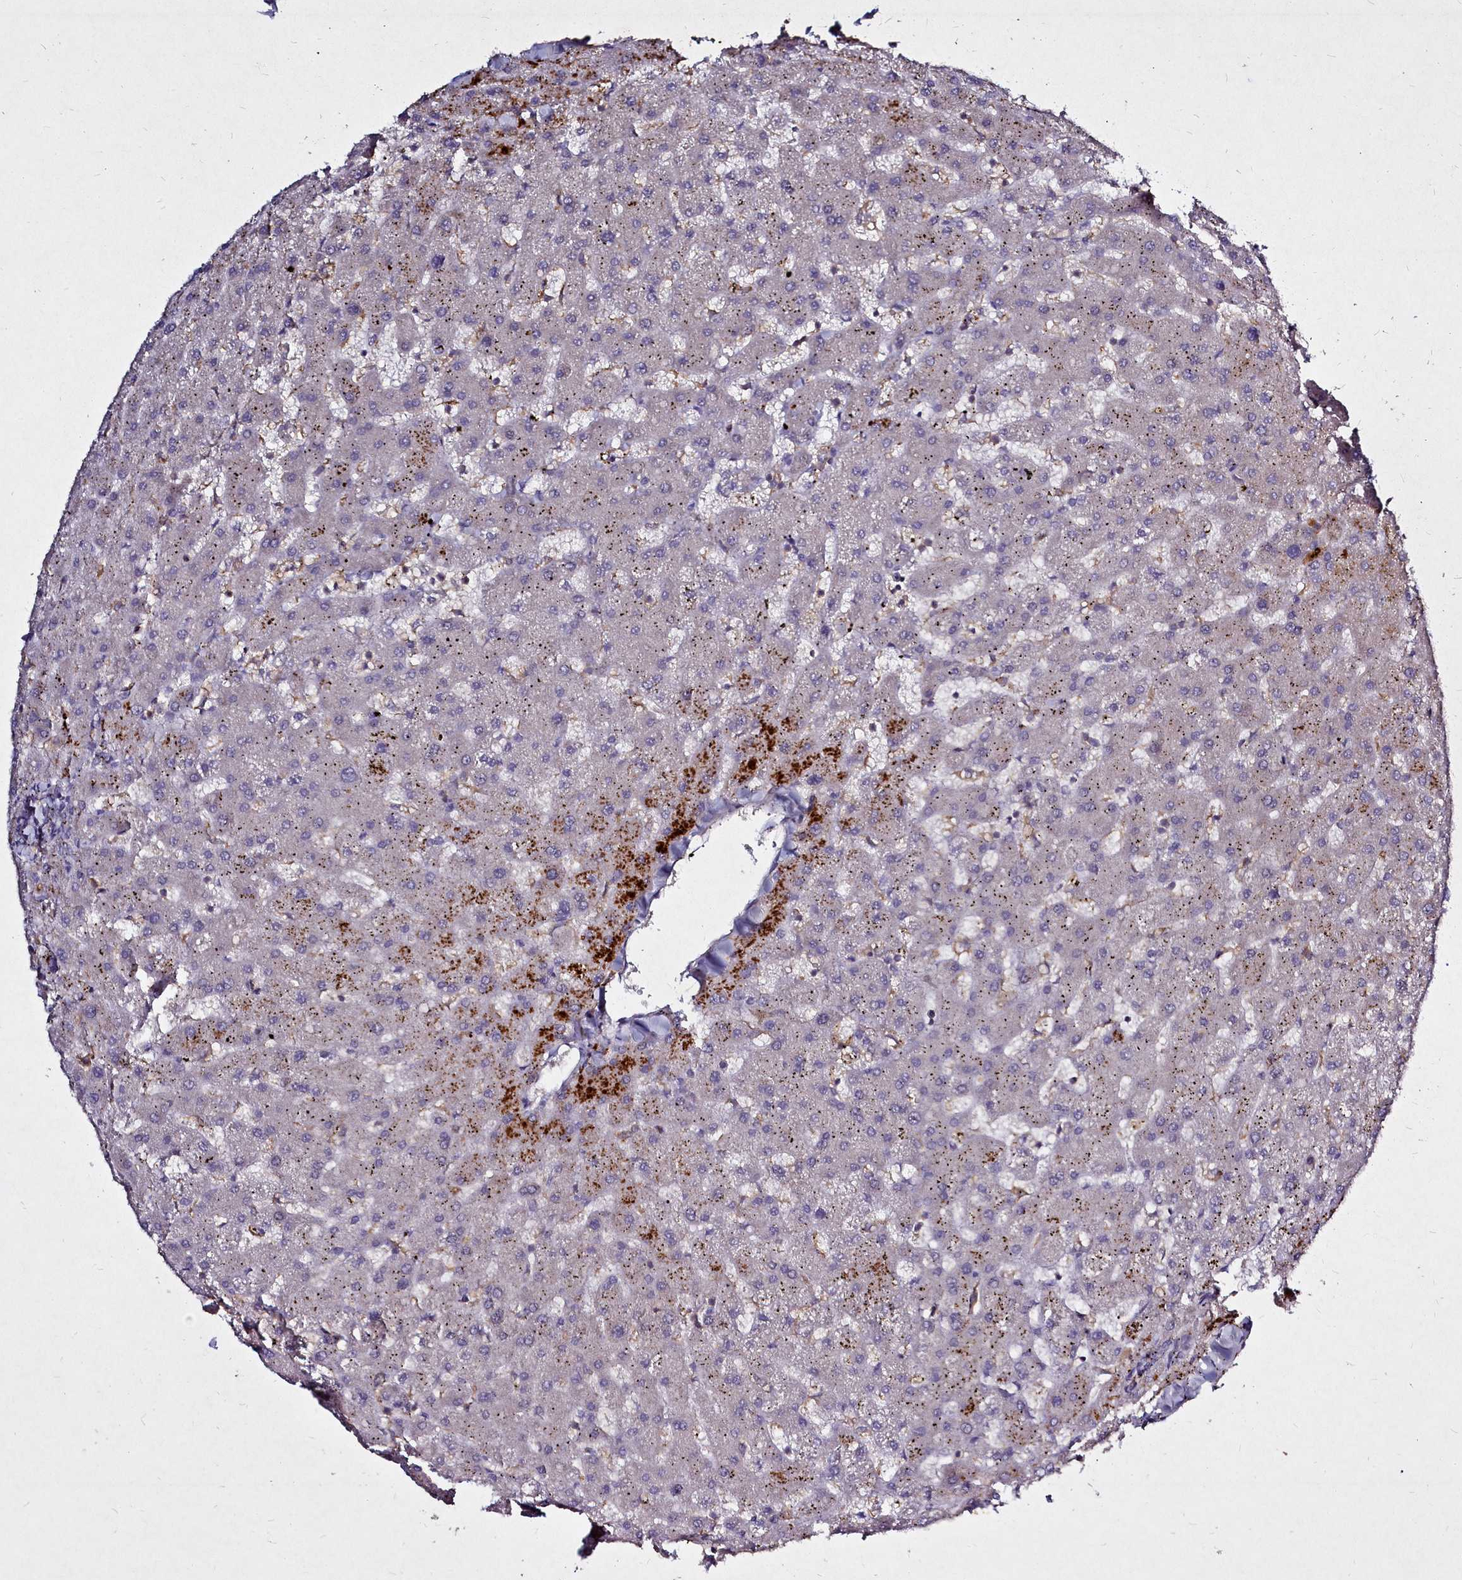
{"staining": {"intensity": "weak", "quantity": ">75%", "location": "cytoplasmic/membranous"}, "tissue": "liver", "cell_type": "Cholangiocytes", "image_type": "normal", "snomed": [{"axis": "morphology", "description": "Normal tissue, NOS"}, {"axis": "topography", "description": "Liver"}], "caption": "Brown immunohistochemical staining in benign liver demonstrates weak cytoplasmic/membranous staining in about >75% of cholangiocytes. (DAB (3,3'-diaminobenzidine) = brown stain, brightfield microscopy at high magnification).", "gene": "NCKAP1L", "patient": {"sex": "female", "age": 63}}